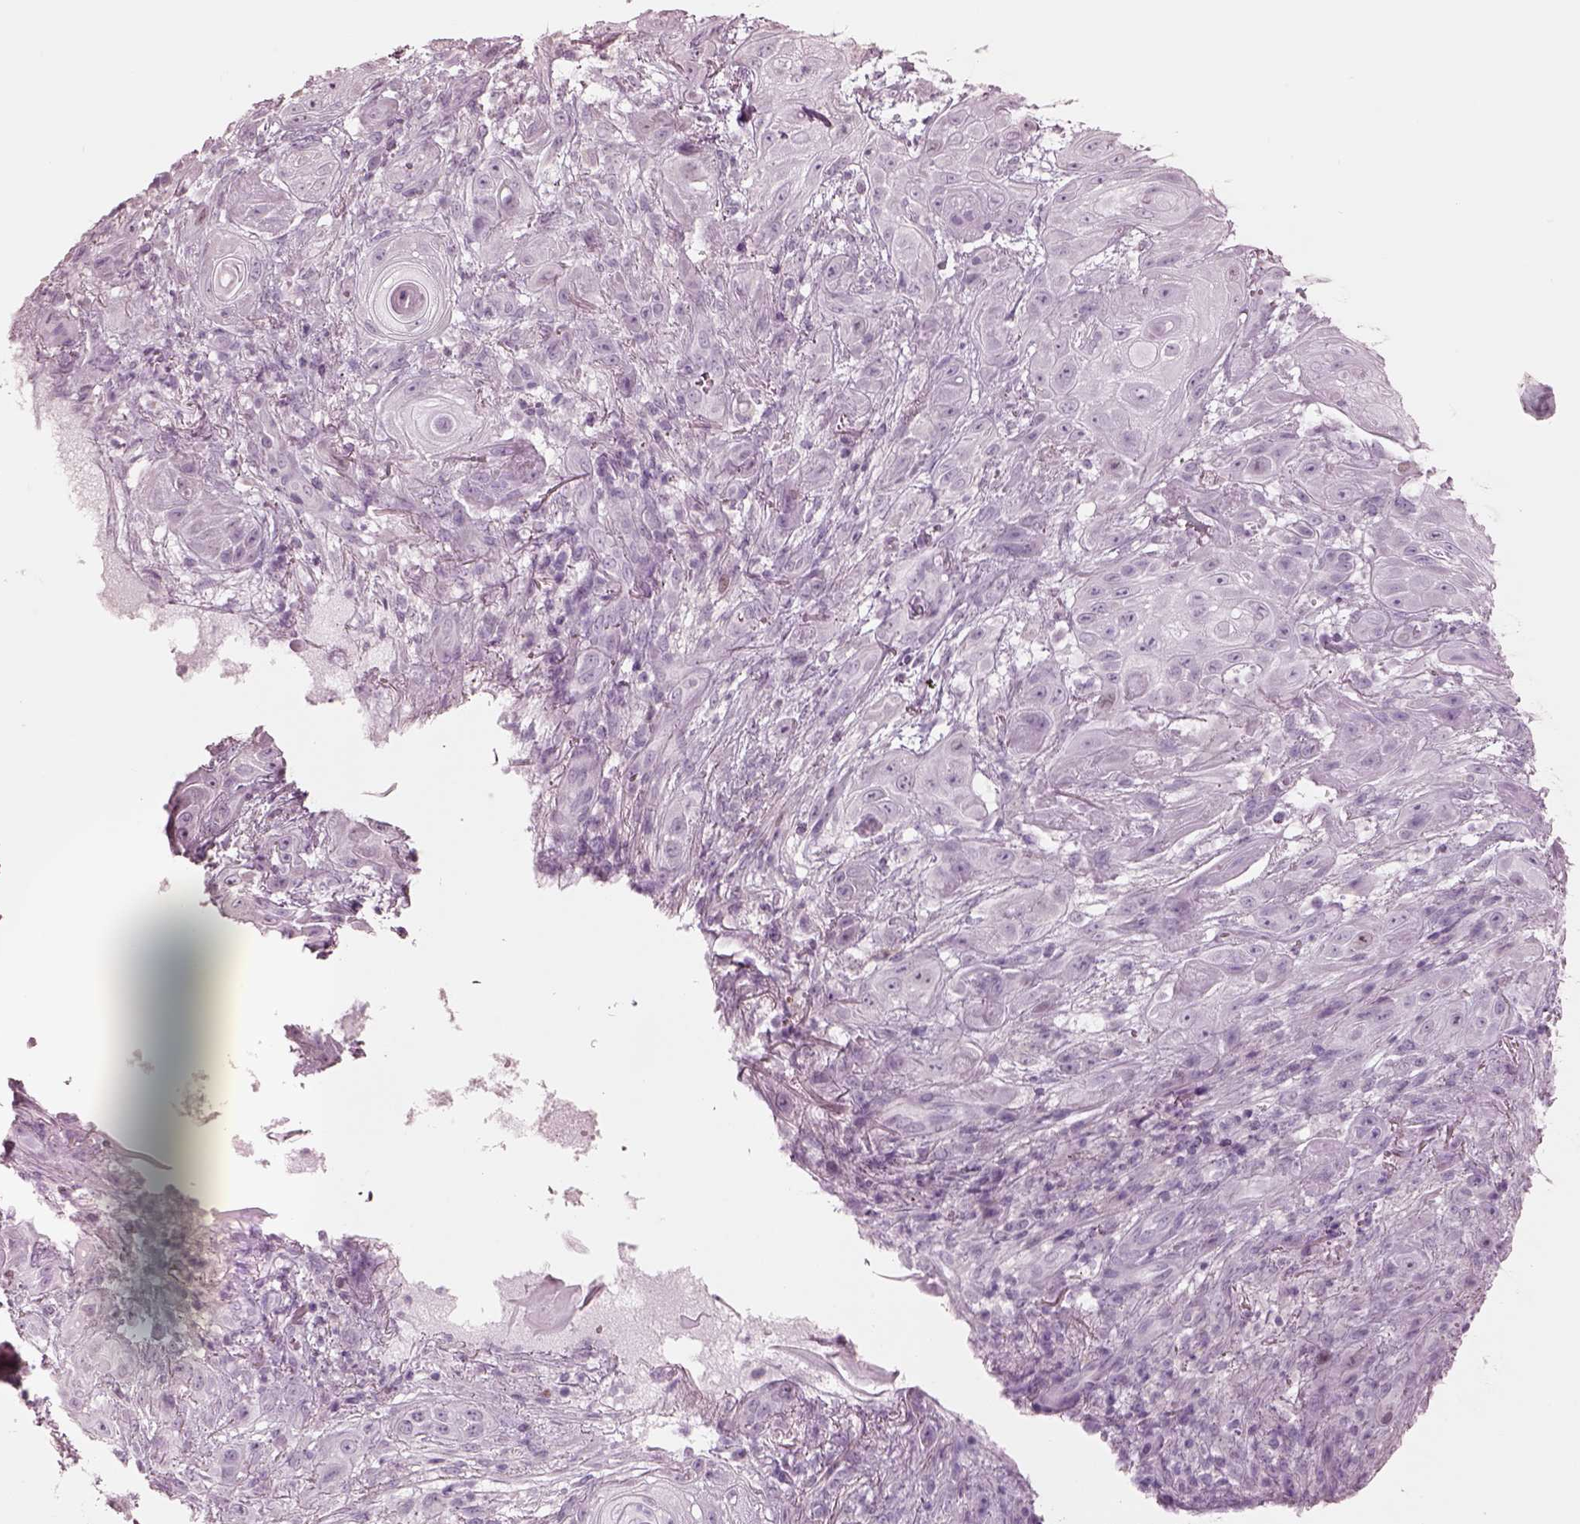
{"staining": {"intensity": "negative", "quantity": "none", "location": "none"}, "tissue": "skin cancer", "cell_type": "Tumor cells", "image_type": "cancer", "snomed": [{"axis": "morphology", "description": "Squamous cell carcinoma, NOS"}, {"axis": "topography", "description": "Skin"}], "caption": "Histopathology image shows no protein positivity in tumor cells of skin cancer (squamous cell carcinoma) tissue.", "gene": "KRTAP24-1", "patient": {"sex": "male", "age": 62}}